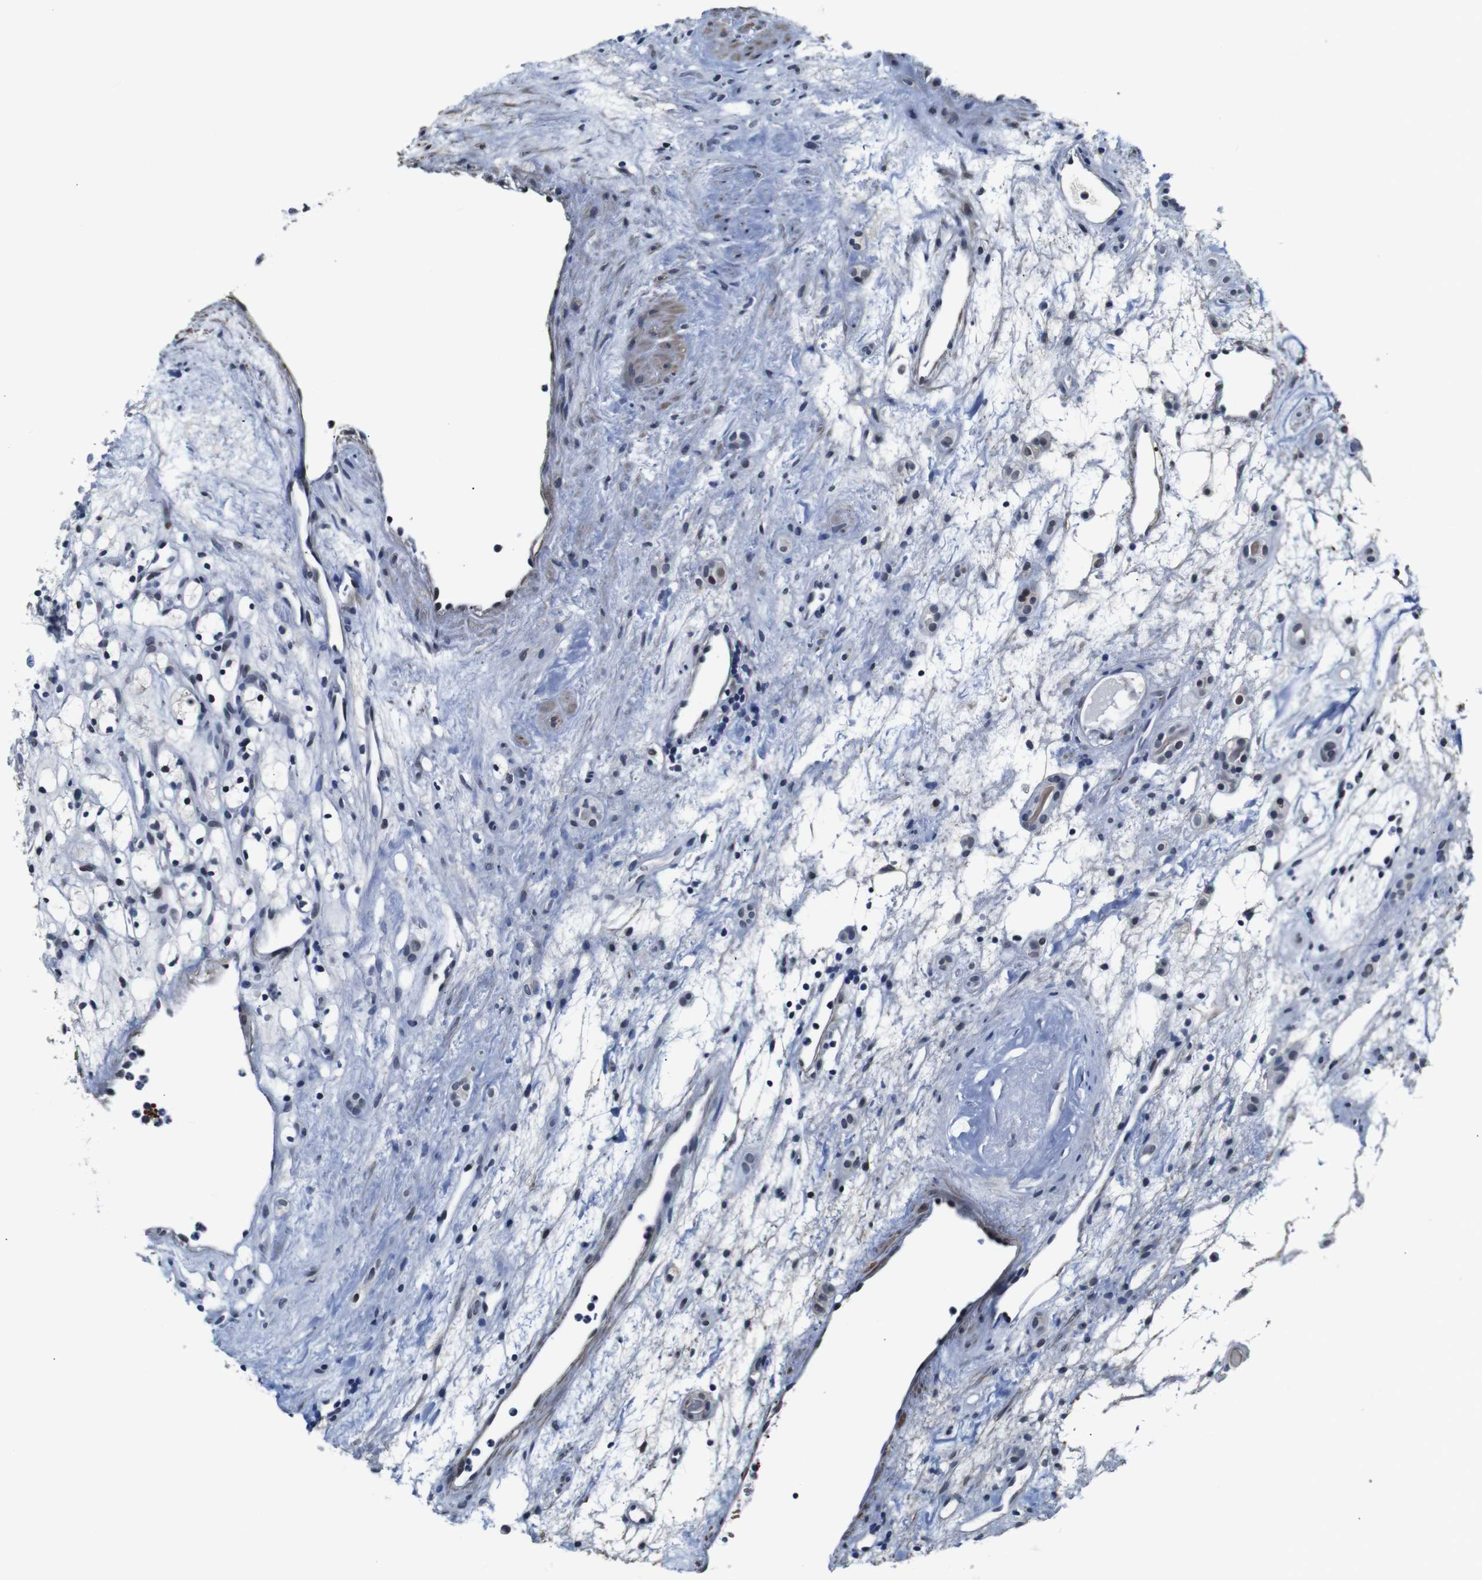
{"staining": {"intensity": "weak", "quantity": "25%-75%", "location": "nuclear"}, "tissue": "renal cancer", "cell_type": "Tumor cells", "image_type": "cancer", "snomed": [{"axis": "morphology", "description": "Adenocarcinoma, NOS"}, {"axis": "topography", "description": "Kidney"}], "caption": "A low amount of weak nuclear staining is appreciated in about 25%-75% of tumor cells in renal adenocarcinoma tissue. (DAB (3,3'-diaminobenzidine) = brown stain, brightfield microscopy at high magnification).", "gene": "ILDR2", "patient": {"sex": "female", "age": 60}}